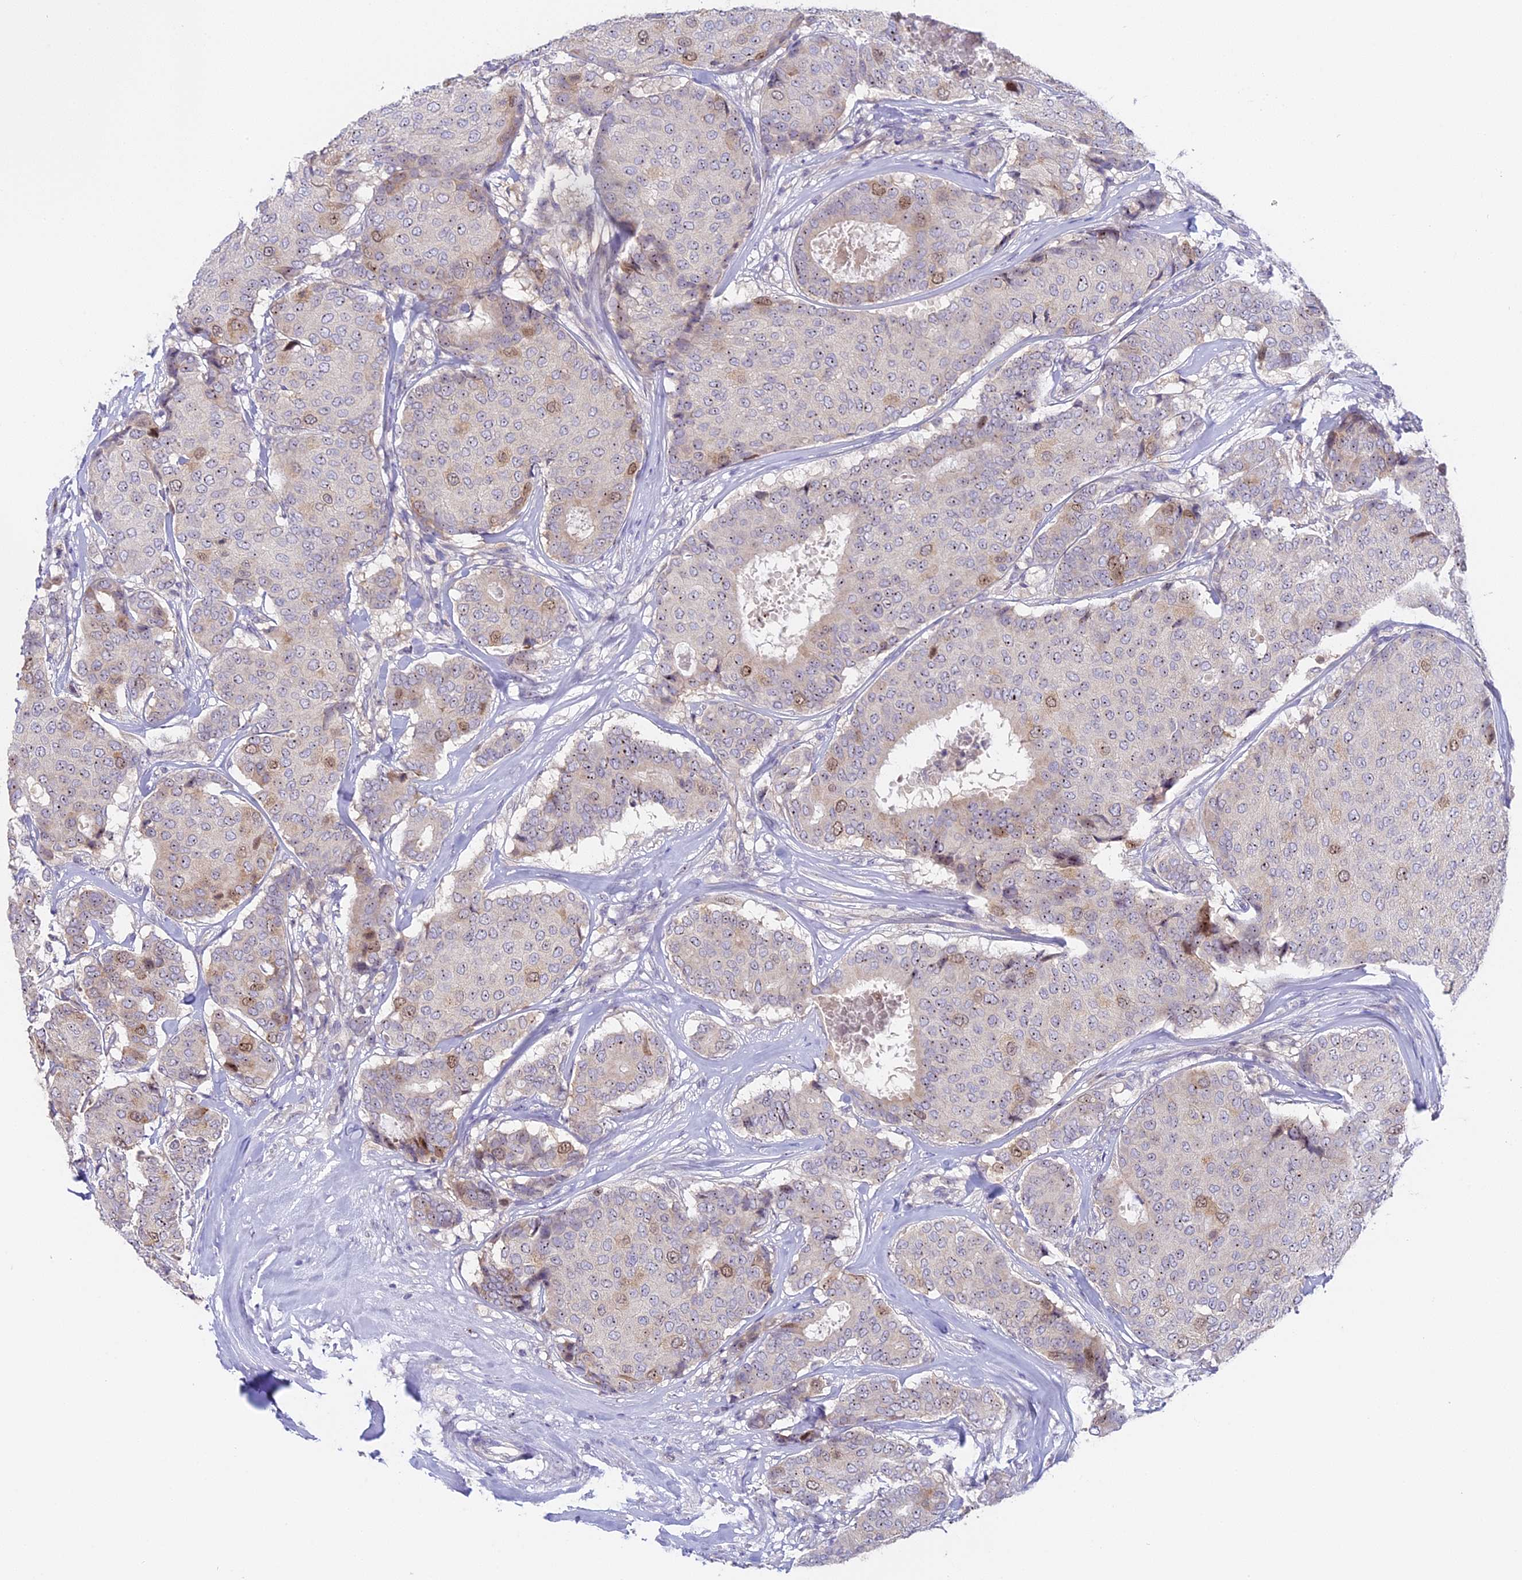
{"staining": {"intensity": "moderate", "quantity": "<25%", "location": "nuclear"}, "tissue": "breast cancer", "cell_type": "Tumor cells", "image_type": "cancer", "snomed": [{"axis": "morphology", "description": "Duct carcinoma"}, {"axis": "topography", "description": "Breast"}], "caption": "Invasive ductal carcinoma (breast) stained for a protein (brown) reveals moderate nuclear positive staining in about <25% of tumor cells.", "gene": "RAD51", "patient": {"sex": "female", "age": 75}}